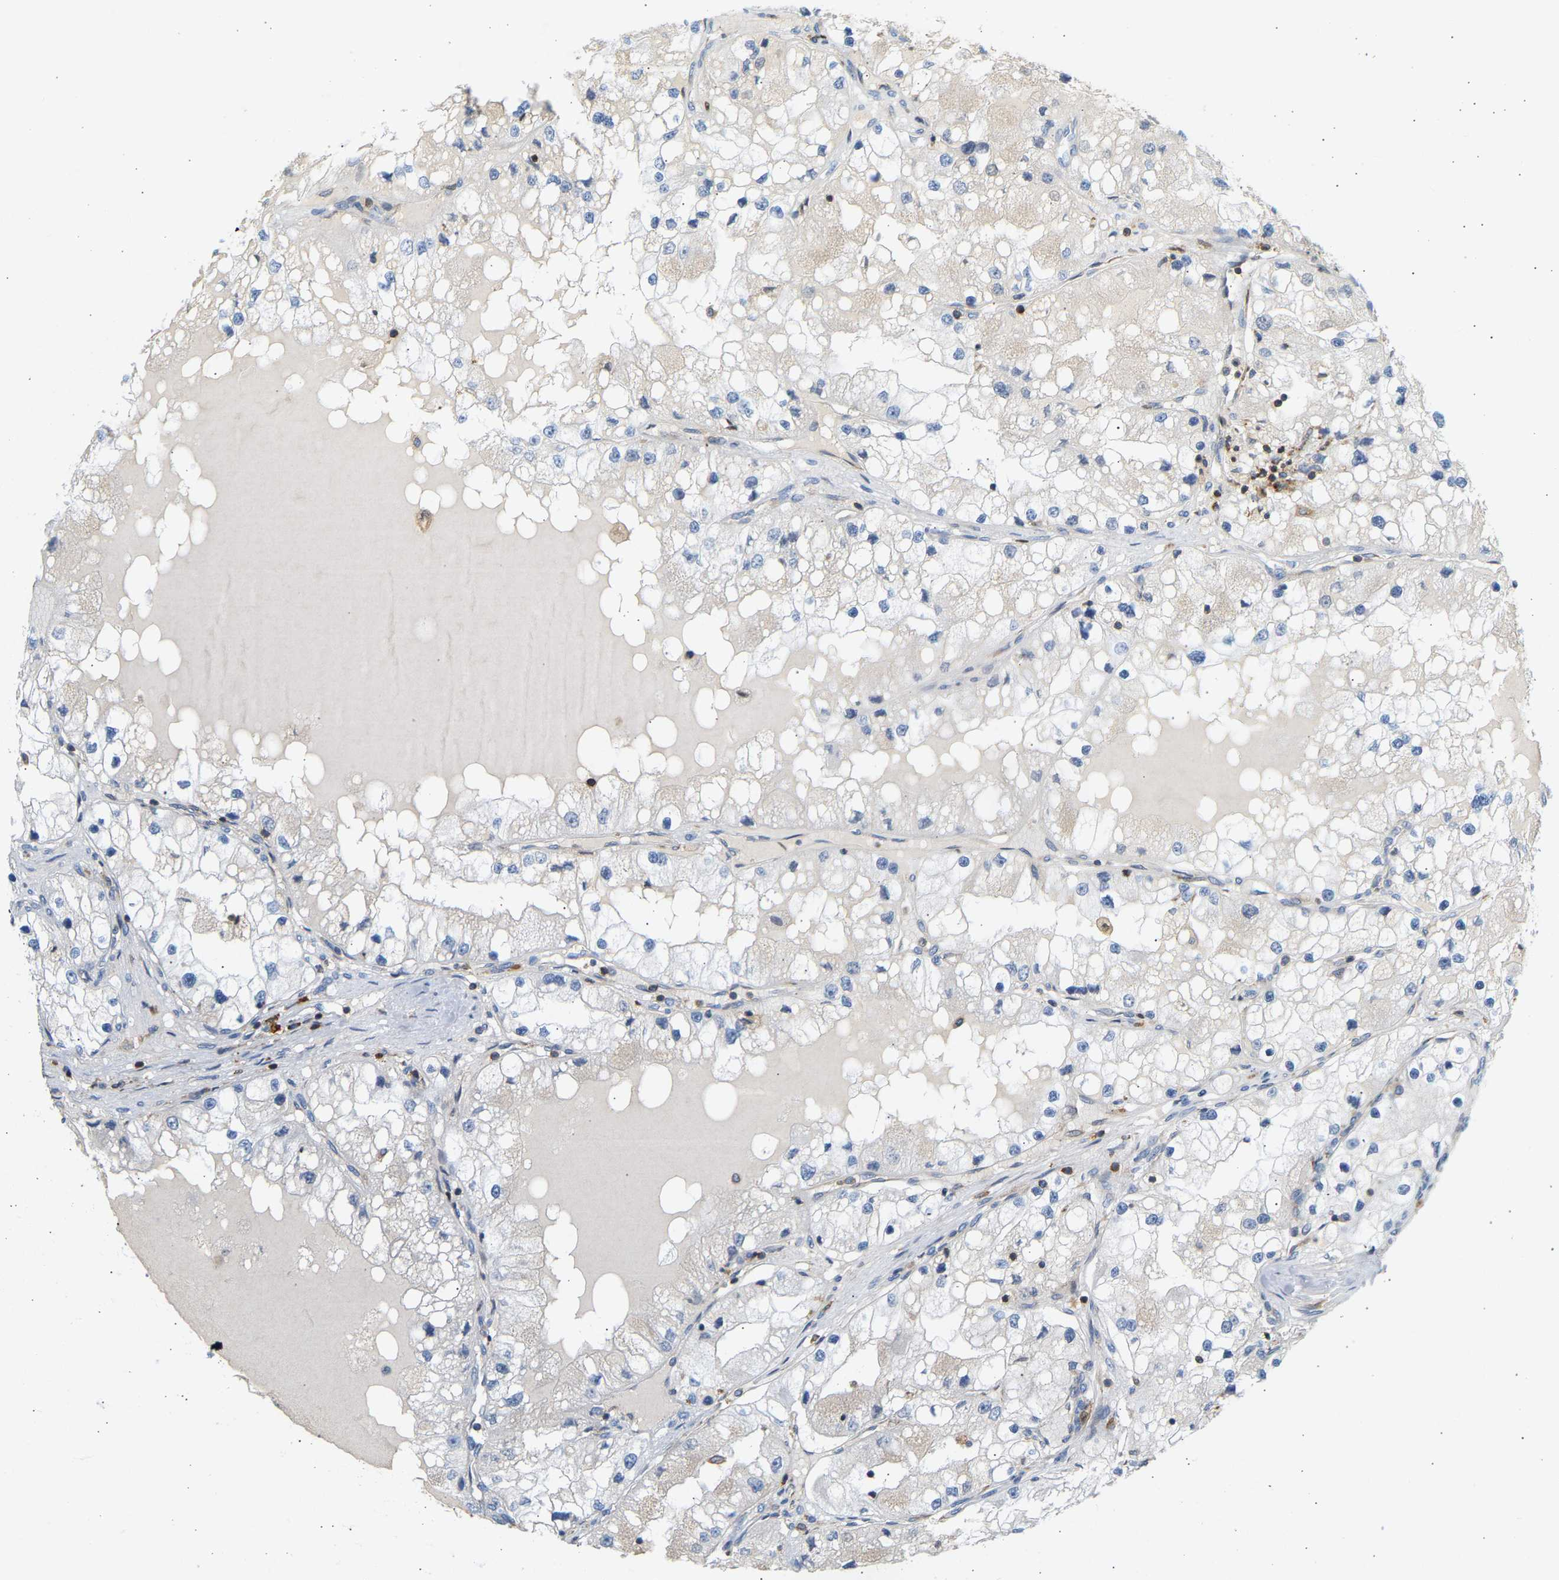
{"staining": {"intensity": "negative", "quantity": "none", "location": "none"}, "tissue": "renal cancer", "cell_type": "Tumor cells", "image_type": "cancer", "snomed": [{"axis": "morphology", "description": "Adenocarcinoma, NOS"}, {"axis": "topography", "description": "Kidney"}], "caption": "High power microscopy image of an immunohistochemistry (IHC) histopathology image of adenocarcinoma (renal), revealing no significant staining in tumor cells.", "gene": "FNBP1", "patient": {"sex": "male", "age": 68}}